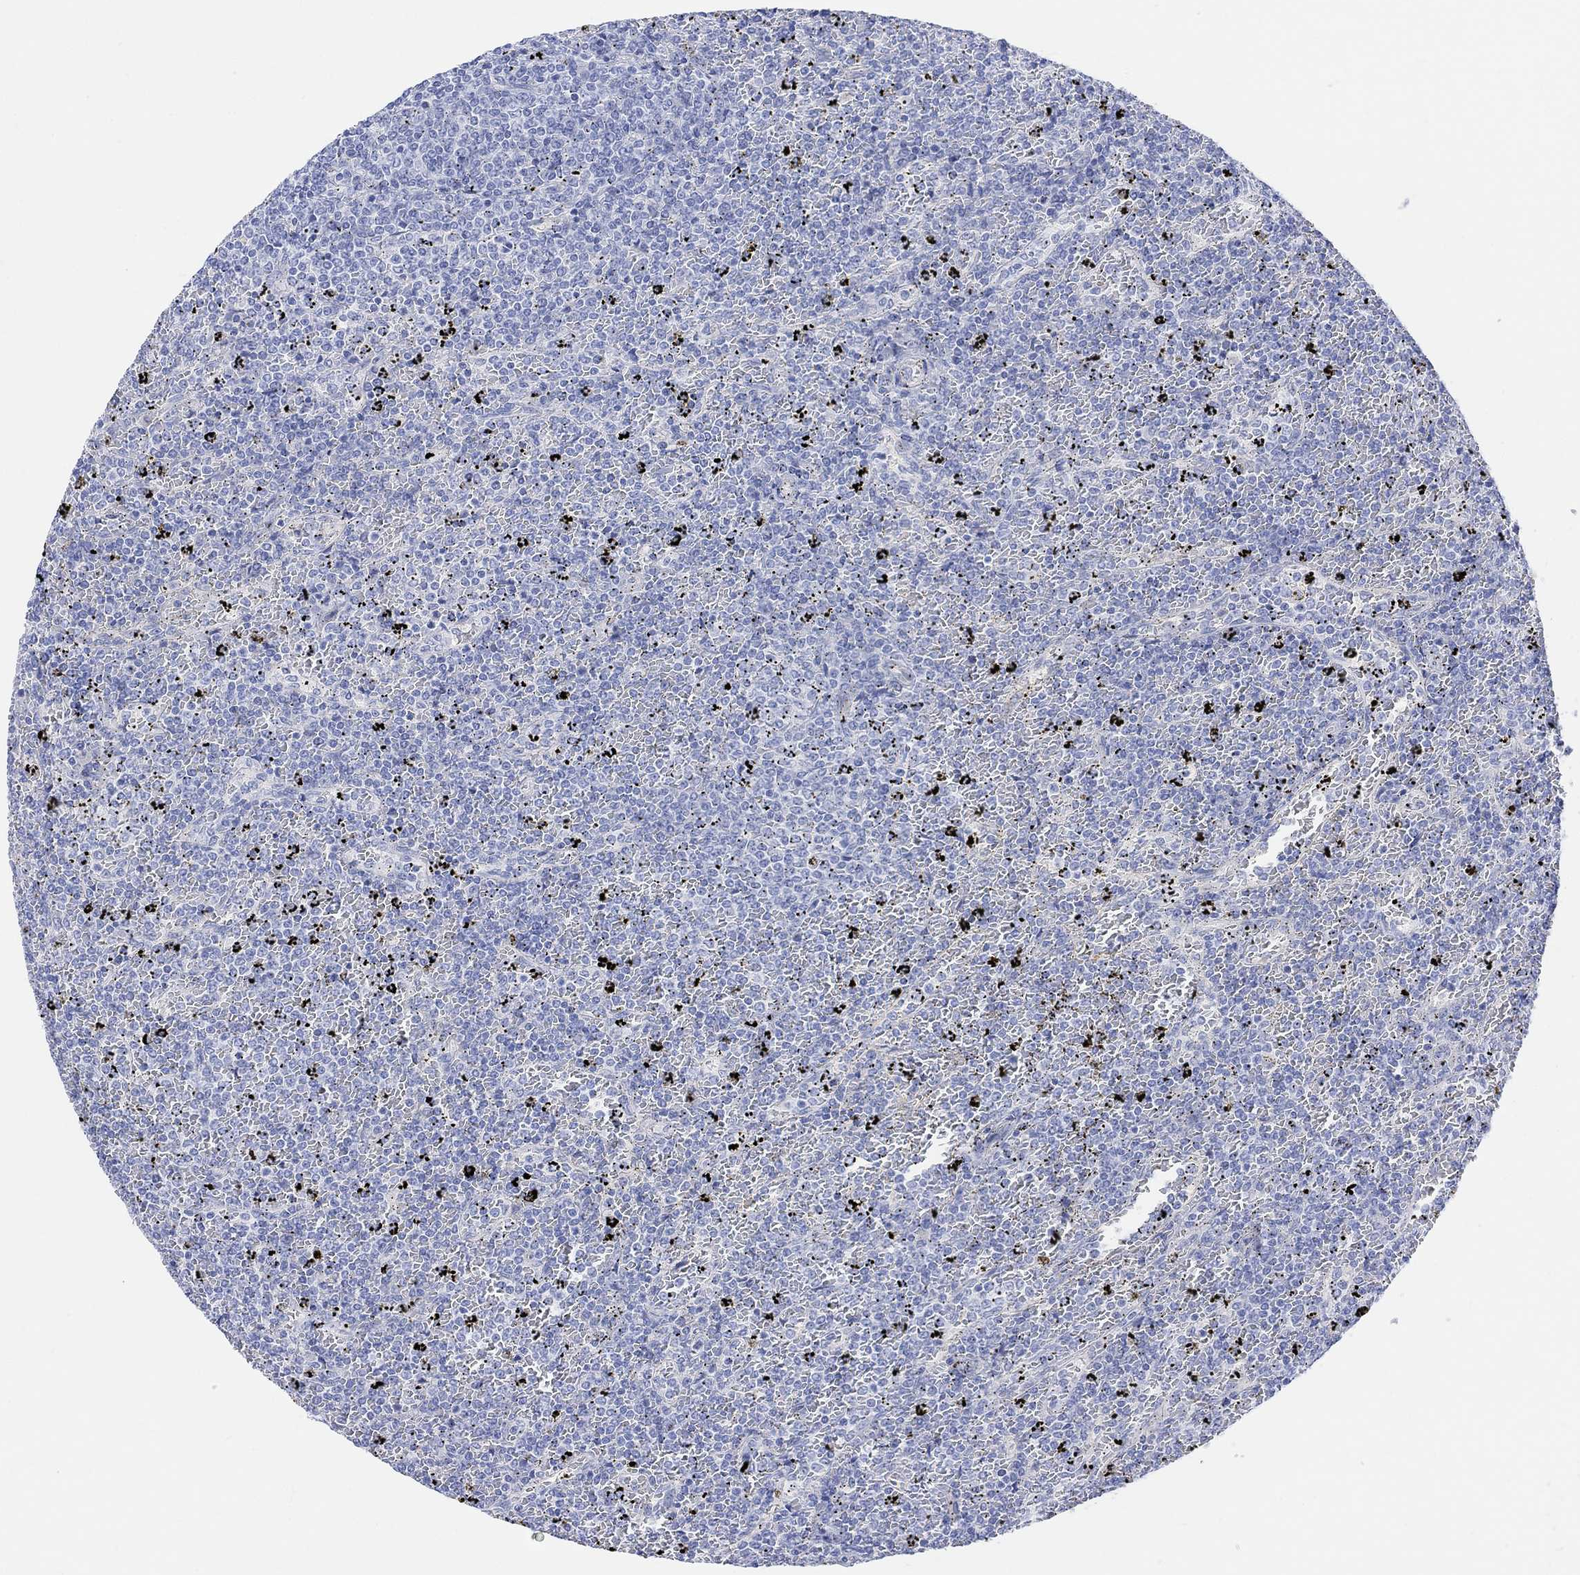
{"staining": {"intensity": "negative", "quantity": "none", "location": "none"}, "tissue": "lymphoma", "cell_type": "Tumor cells", "image_type": "cancer", "snomed": [{"axis": "morphology", "description": "Malignant lymphoma, non-Hodgkin's type, Low grade"}, {"axis": "topography", "description": "Spleen"}], "caption": "Immunohistochemical staining of lymphoma exhibits no significant expression in tumor cells.", "gene": "GNG13", "patient": {"sex": "female", "age": 77}}